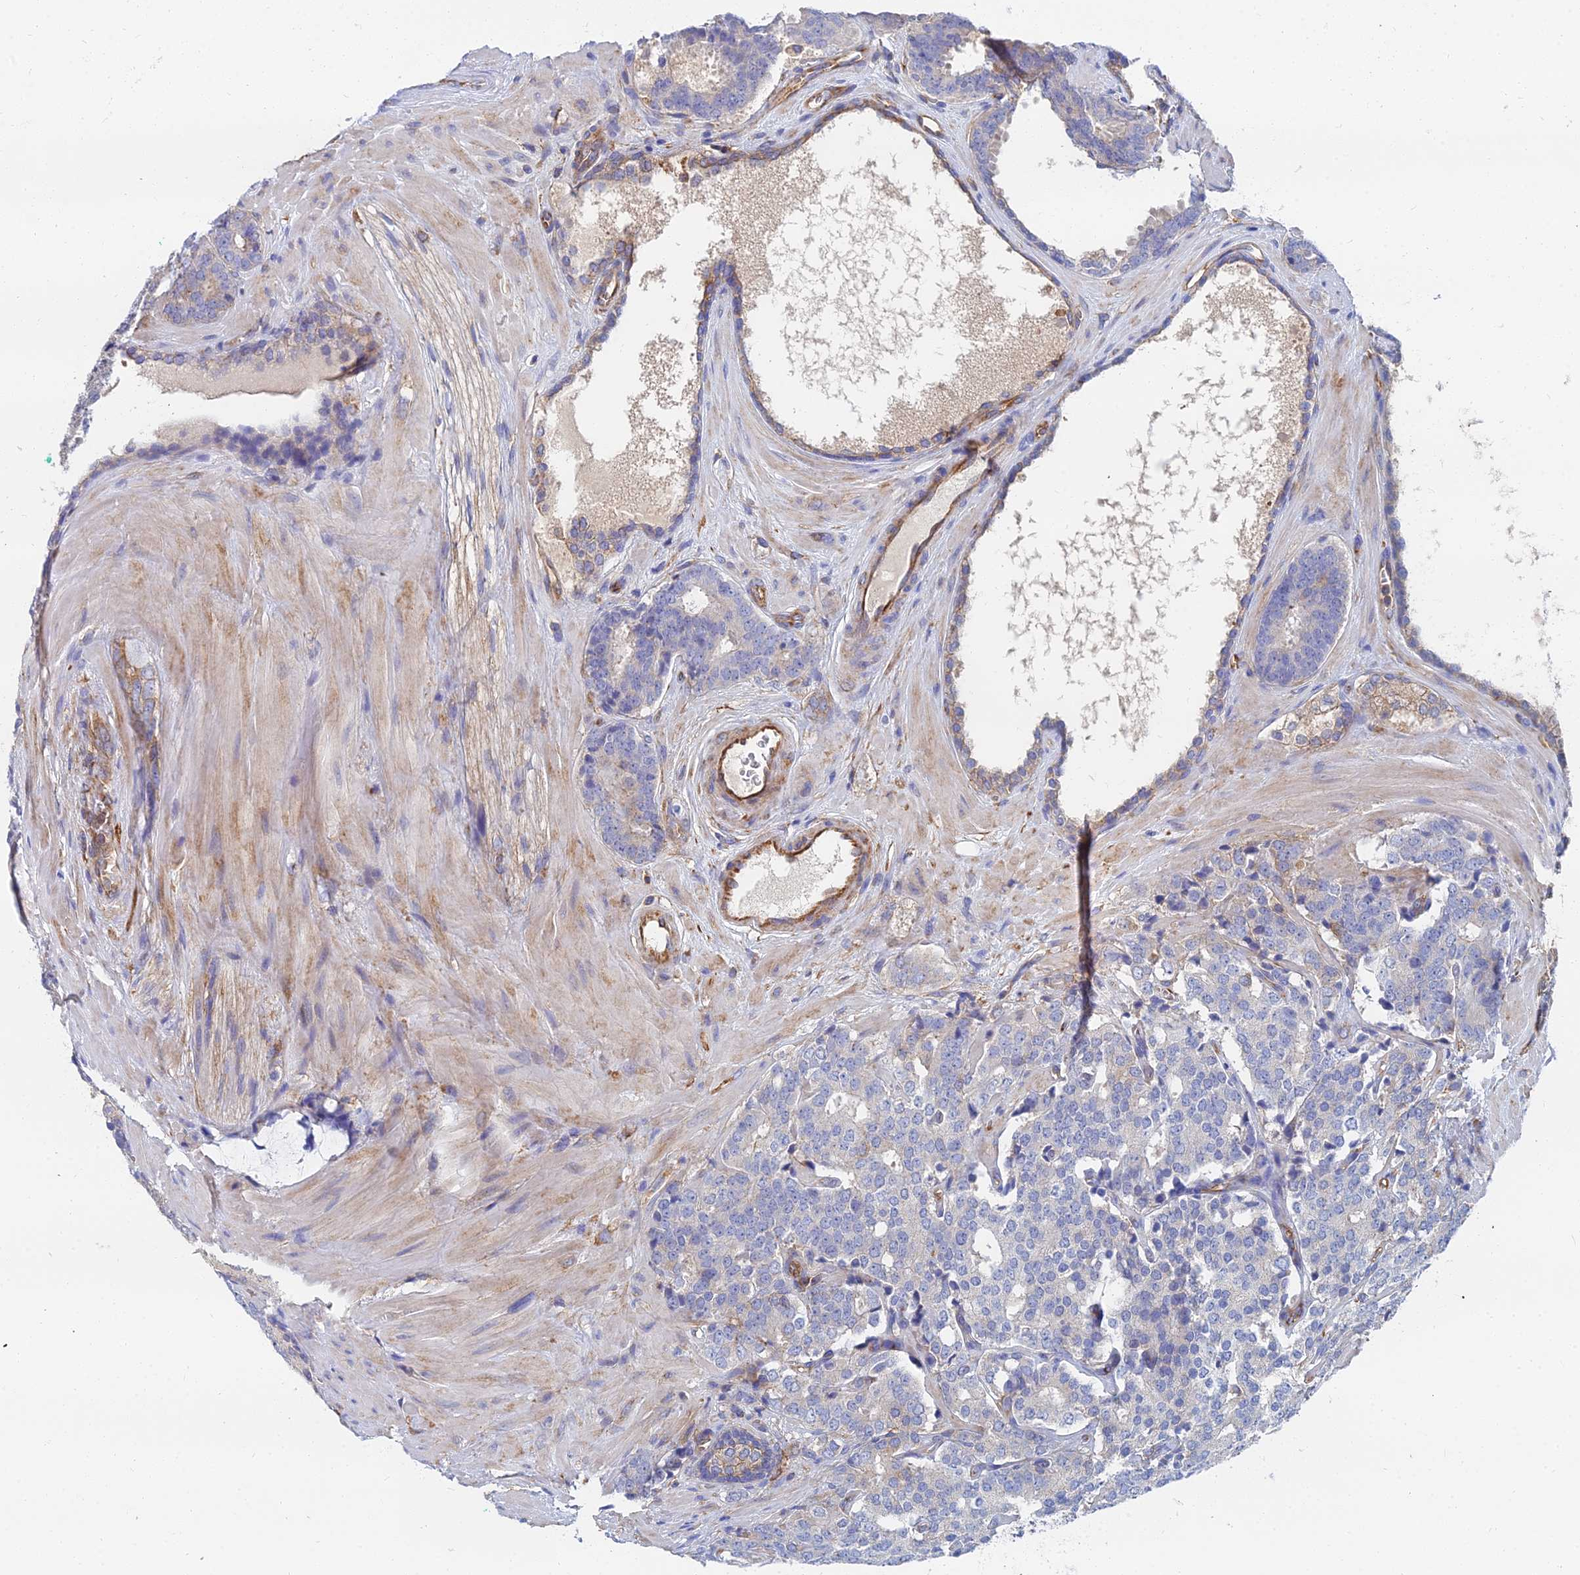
{"staining": {"intensity": "negative", "quantity": "none", "location": "none"}, "tissue": "prostate cancer", "cell_type": "Tumor cells", "image_type": "cancer", "snomed": [{"axis": "morphology", "description": "Adenocarcinoma, High grade"}, {"axis": "topography", "description": "Prostate"}], "caption": "This histopathology image is of prostate cancer stained with IHC to label a protein in brown with the nuclei are counter-stained blue. There is no expression in tumor cells.", "gene": "GPR42", "patient": {"sex": "male", "age": 63}}